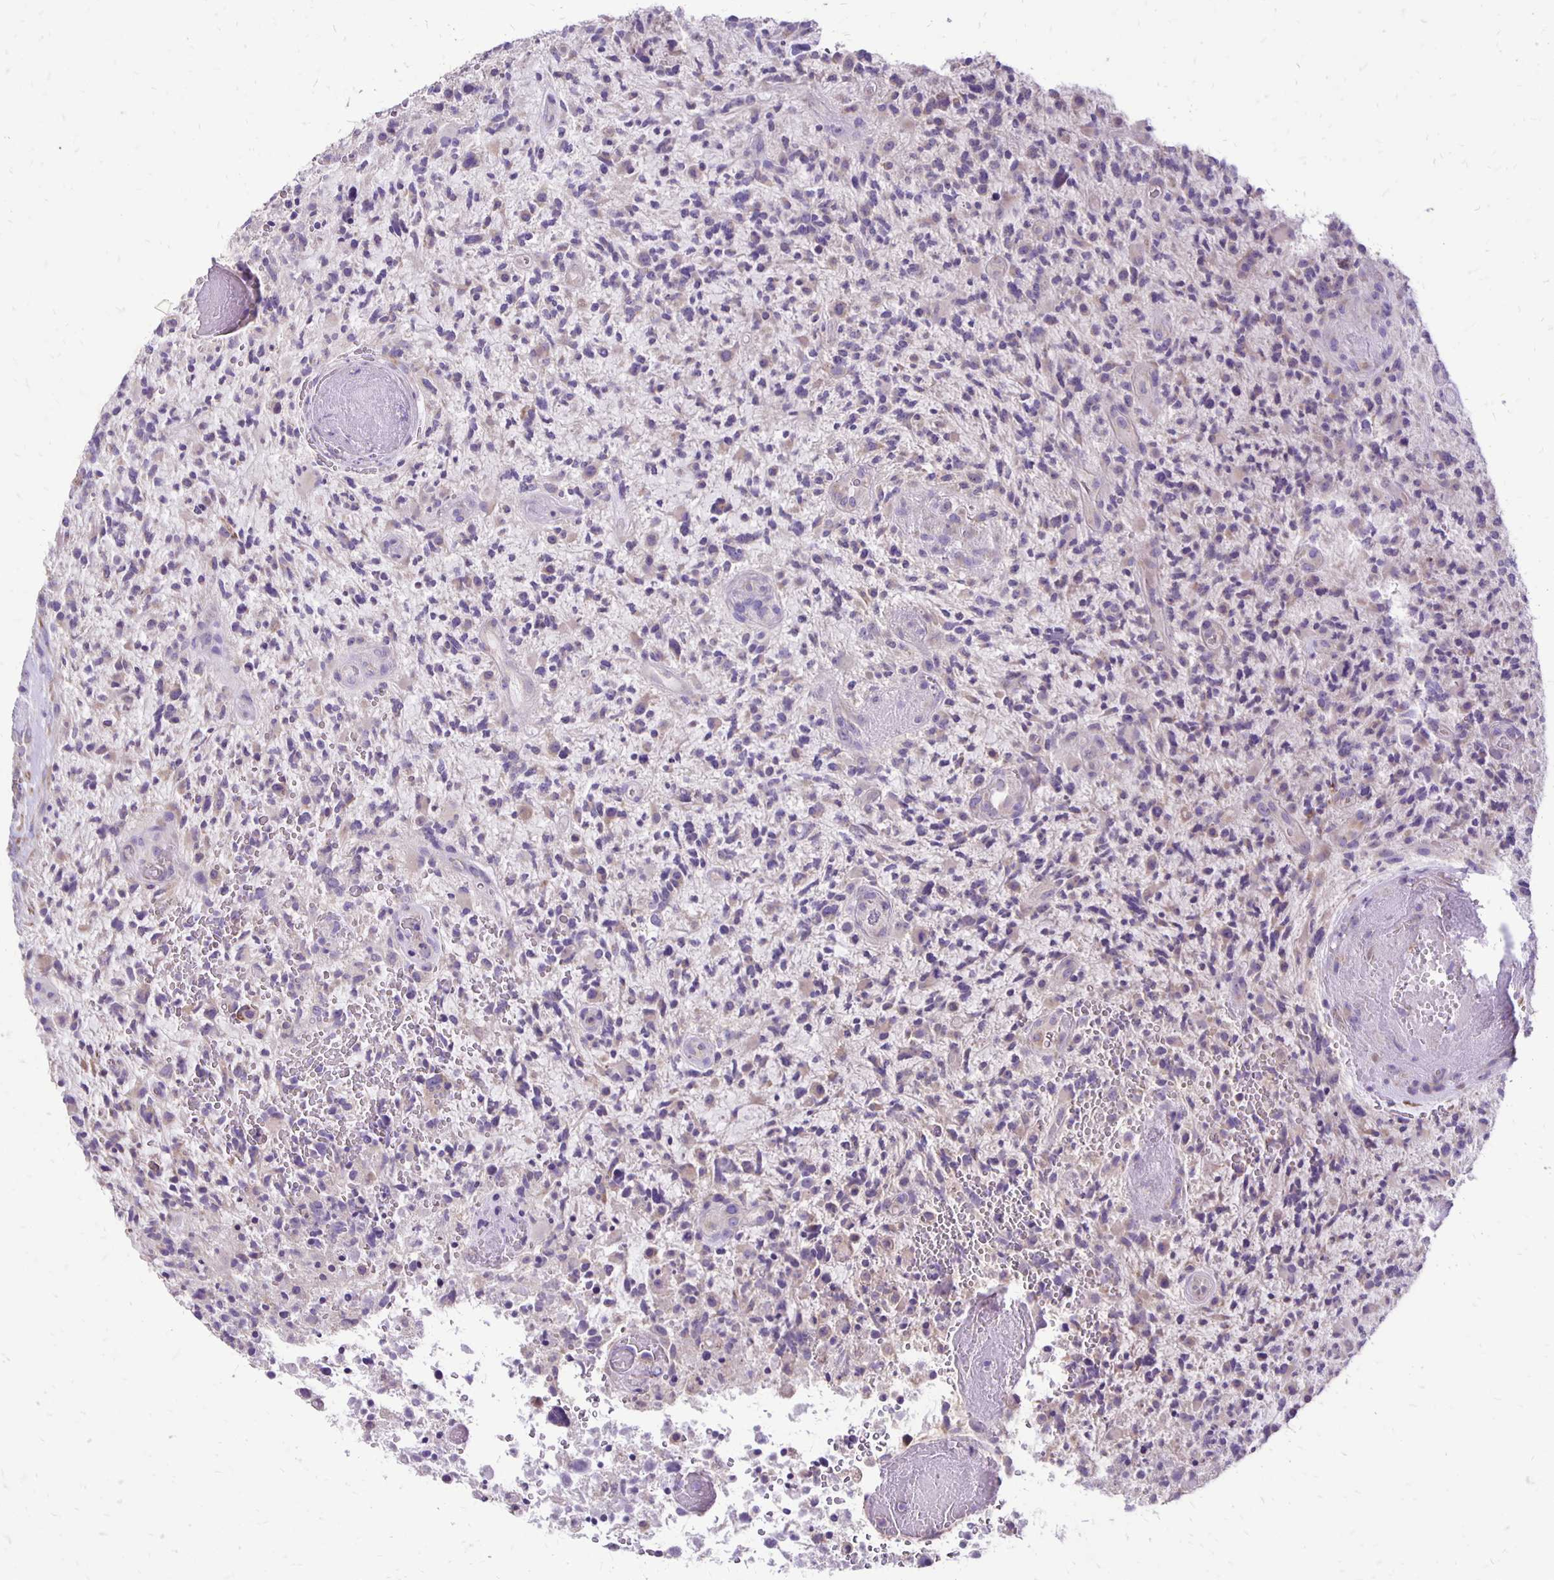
{"staining": {"intensity": "negative", "quantity": "none", "location": "none"}, "tissue": "glioma", "cell_type": "Tumor cells", "image_type": "cancer", "snomed": [{"axis": "morphology", "description": "Glioma, malignant, High grade"}, {"axis": "topography", "description": "Brain"}], "caption": "A micrograph of malignant high-grade glioma stained for a protein exhibits no brown staining in tumor cells.", "gene": "ANKRD45", "patient": {"sex": "female", "age": 71}}